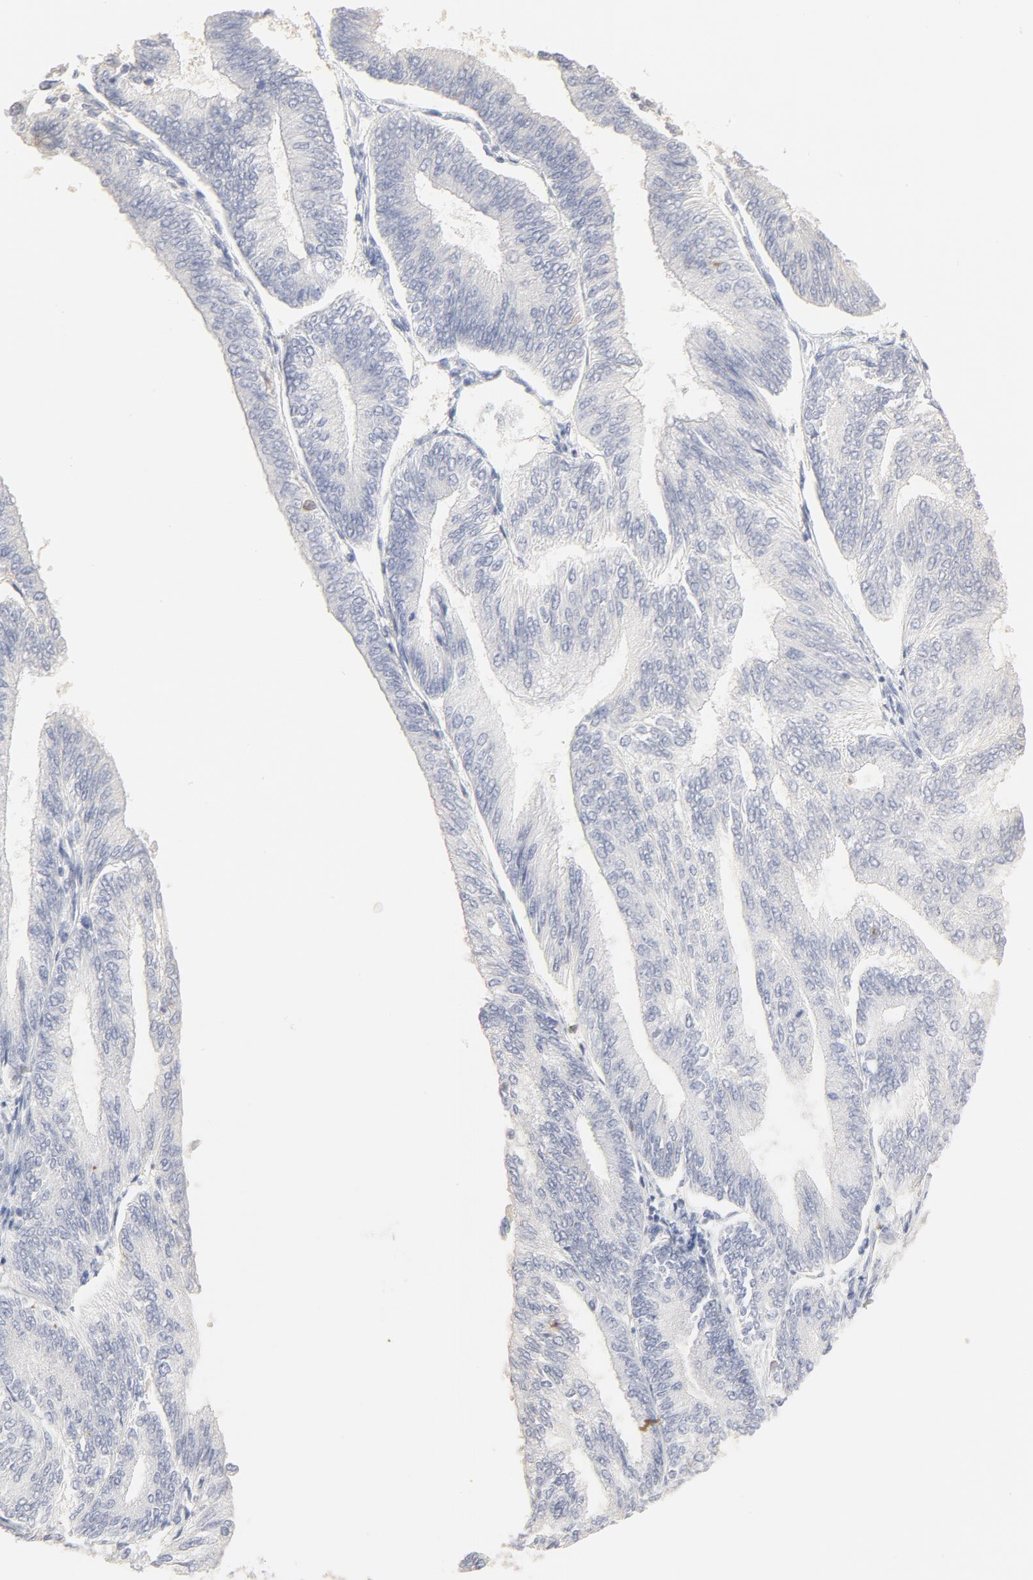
{"staining": {"intensity": "negative", "quantity": "none", "location": "none"}, "tissue": "endometrial cancer", "cell_type": "Tumor cells", "image_type": "cancer", "snomed": [{"axis": "morphology", "description": "Adenocarcinoma, NOS"}, {"axis": "topography", "description": "Endometrium"}], "caption": "The immunohistochemistry (IHC) photomicrograph has no significant expression in tumor cells of endometrial adenocarcinoma tissue.", "gene": "FCGBP", "patient": {"sex": "female", "age": 55}}